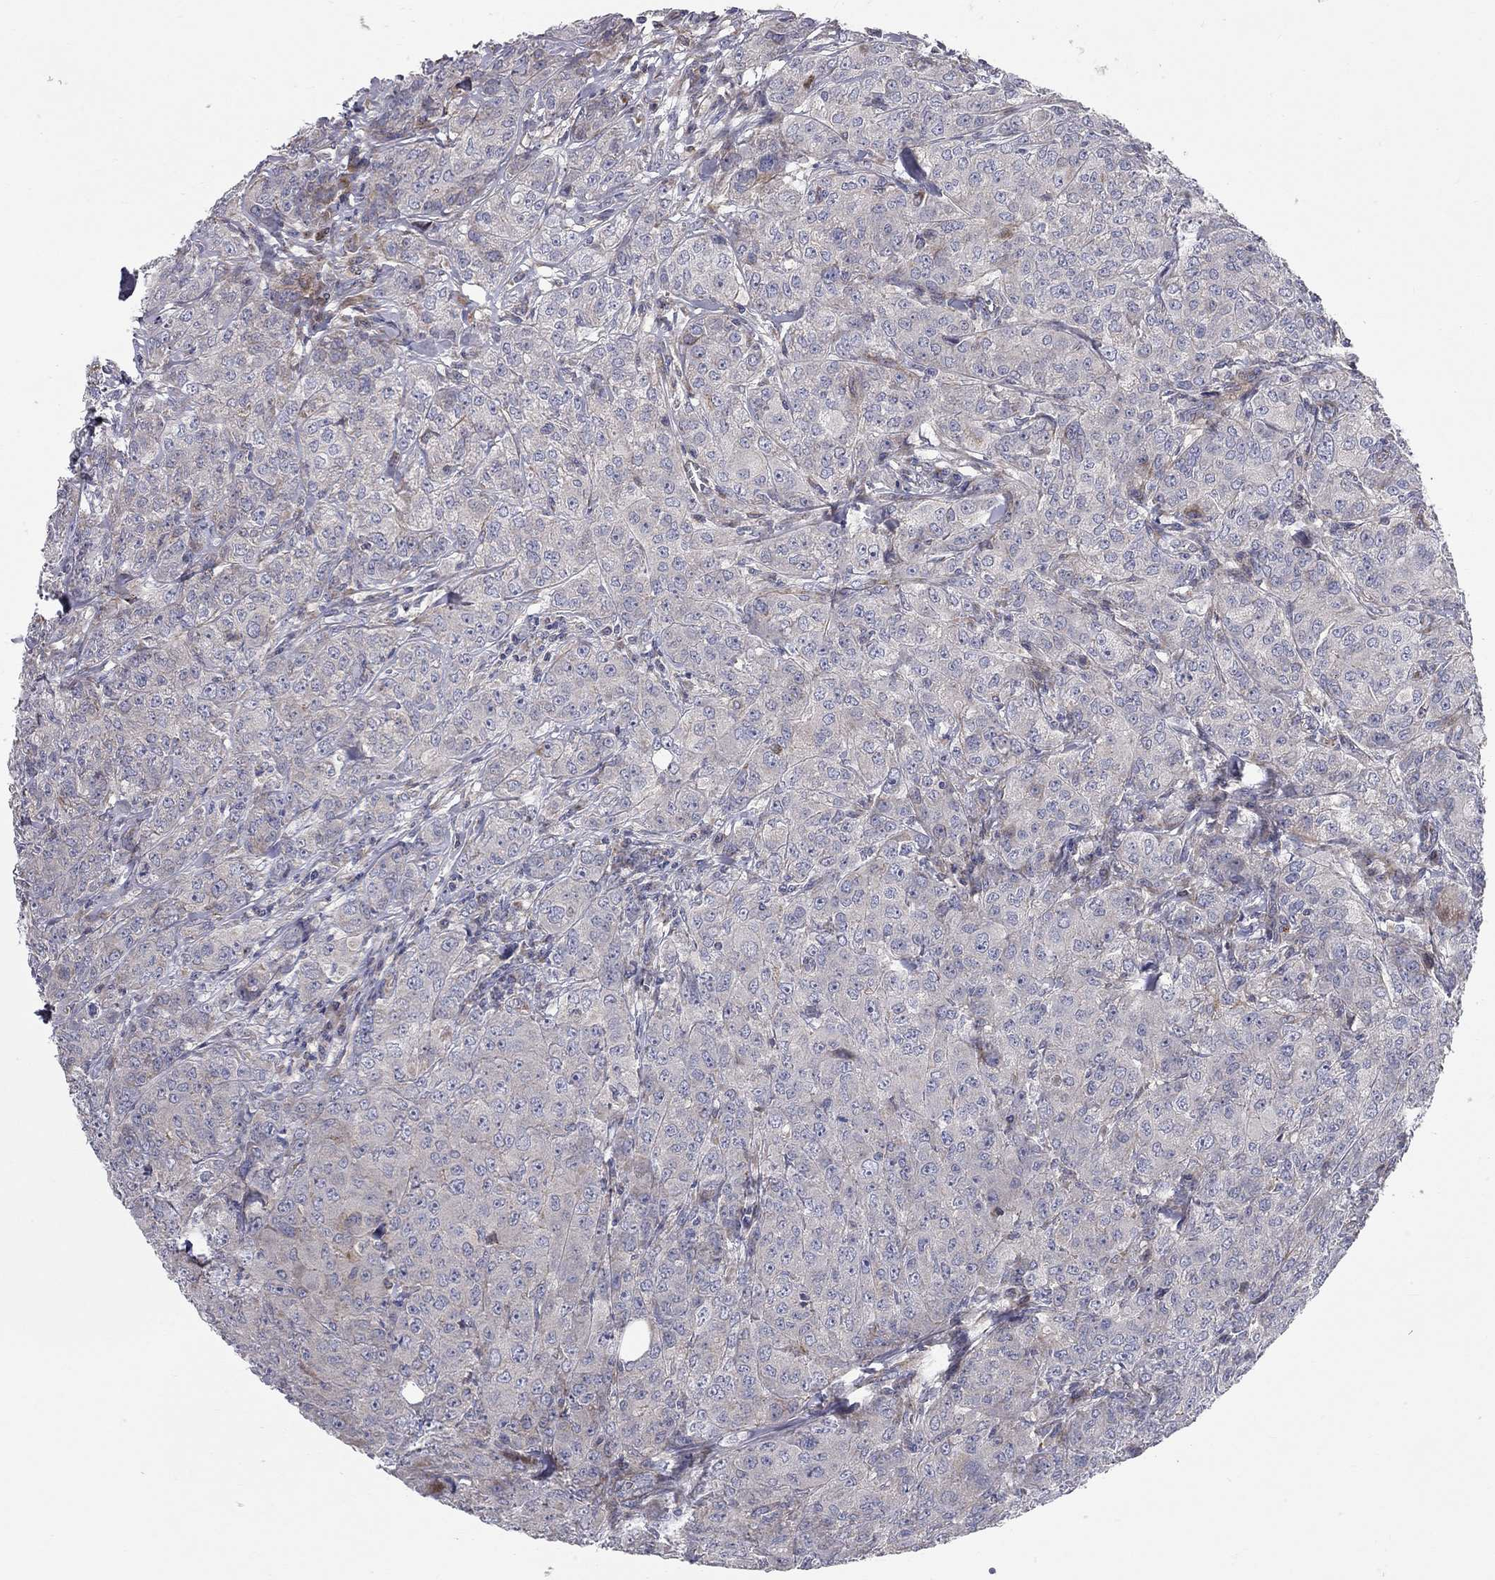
{"staining": {"intensity": "moderate", "quantity": "<25%", "location": "cytoplasmic/membranous"}, "tissue": "breast cancer", "cell_type": "Tumor cells", "image_type": "cancer", "snomed": [{"axis": "morphology", "description": "Duct carcinoma"}, {"axis": "topography", "description": "Breast"}], "caption": "IHC image of breast cancer (invasive ductal carcinoma) stained for a protein (brown), which reveals low levels of moderate cytoplasmic/membranous positivity in about <25% of tumor cells.", "gene": "KANSL1L", "patient": {"sex": "female", "age": 43}}